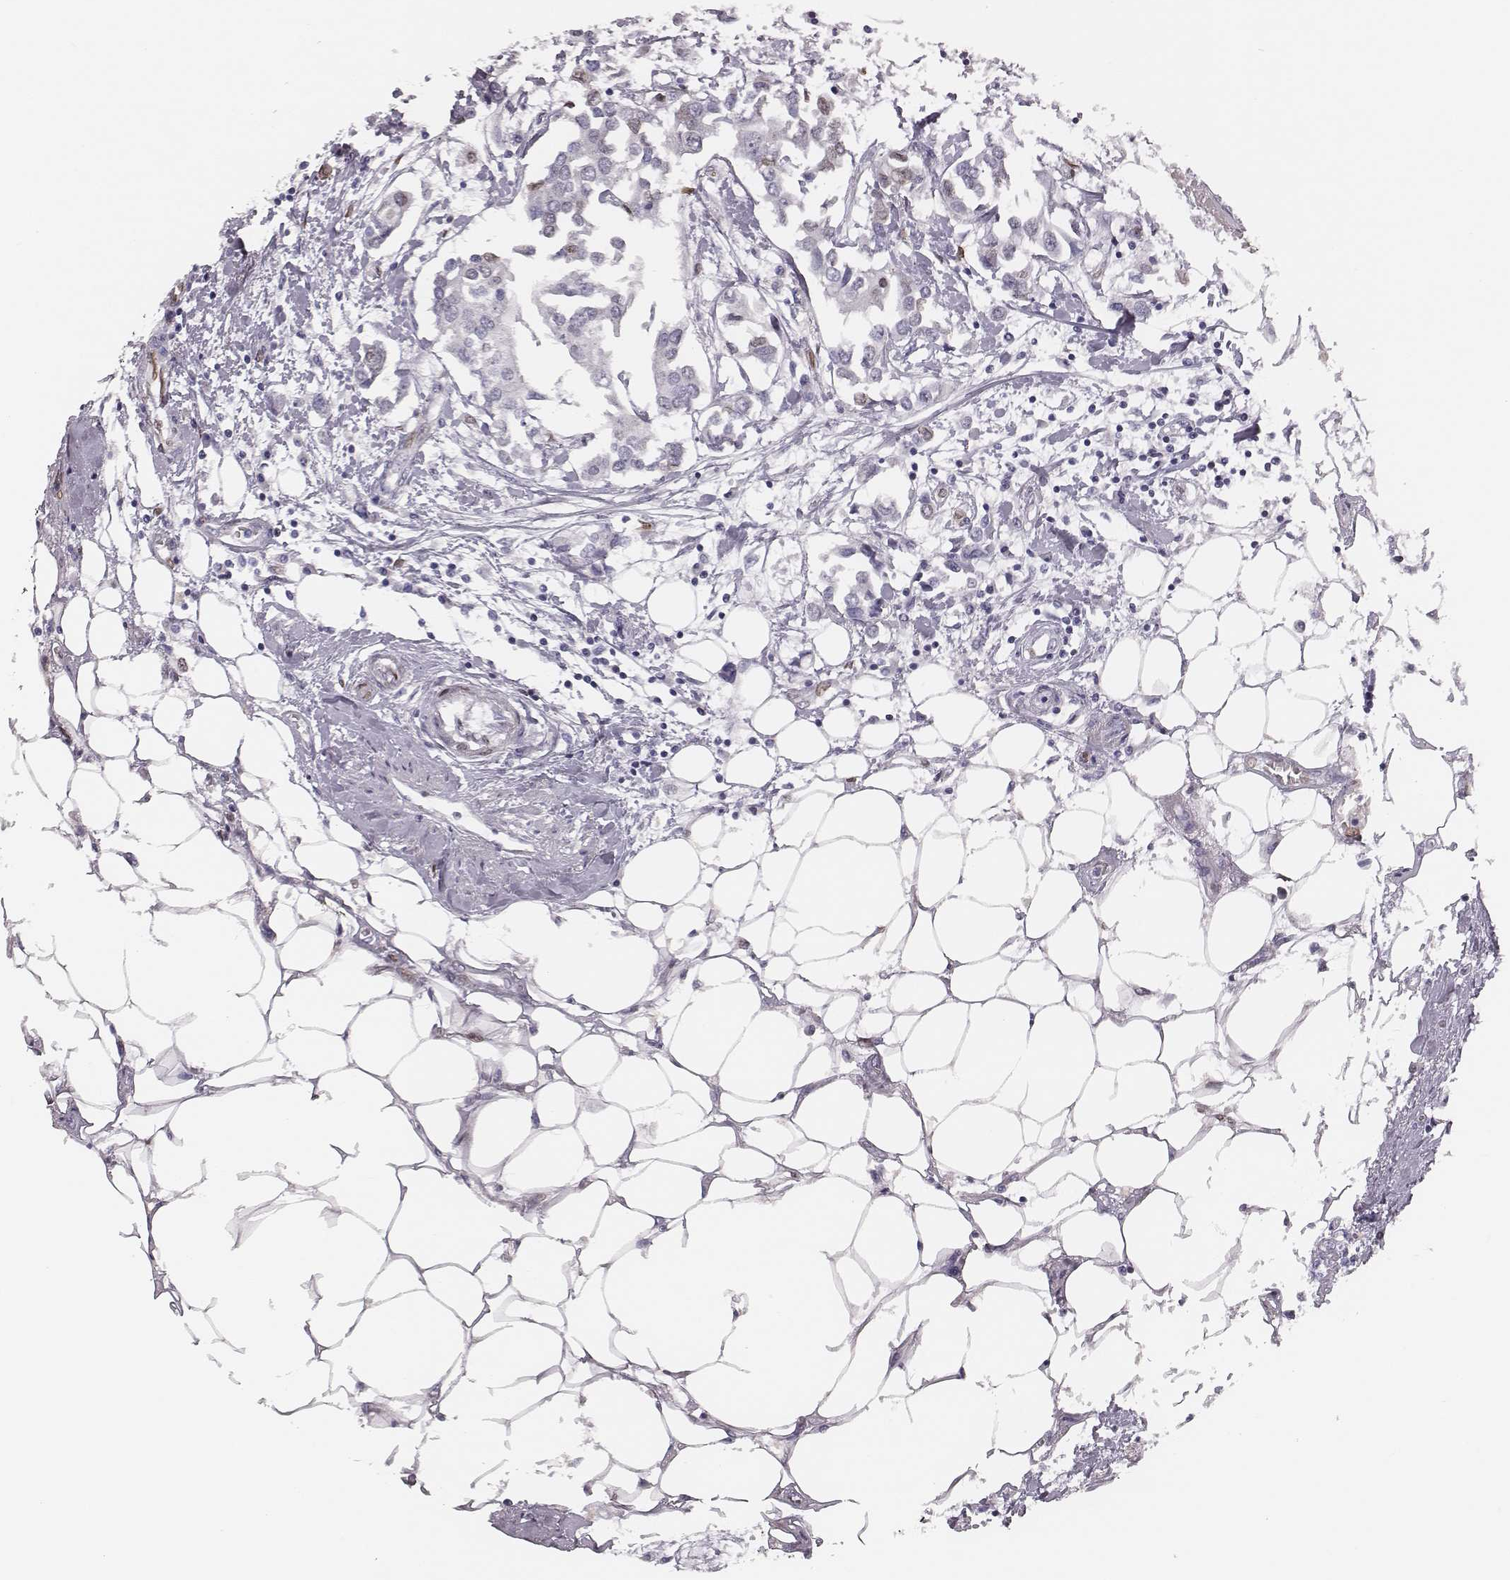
{"staining": {"intensity": "moderate", "quantity": "<25%", "location": "cytoplasmic/membranous,nuclear"}, "tissue": "breast cancer", "cell_type": "Tumor cells", "image_type": "cancer", "snomed": [{"axis": "morphology", "description": "Duct carcinoma"}, {"axis": "topography", "description": "Breast"}], "caption": "Breast infiltrating ductal carcinoma stained for a protein (brown) shows moderate cytoplasmic/membranous and nuclear positive staining in about <25% of tumor cells.", "gene": "ADGRF4", "patient": {"sex": "female", "age": 83}}